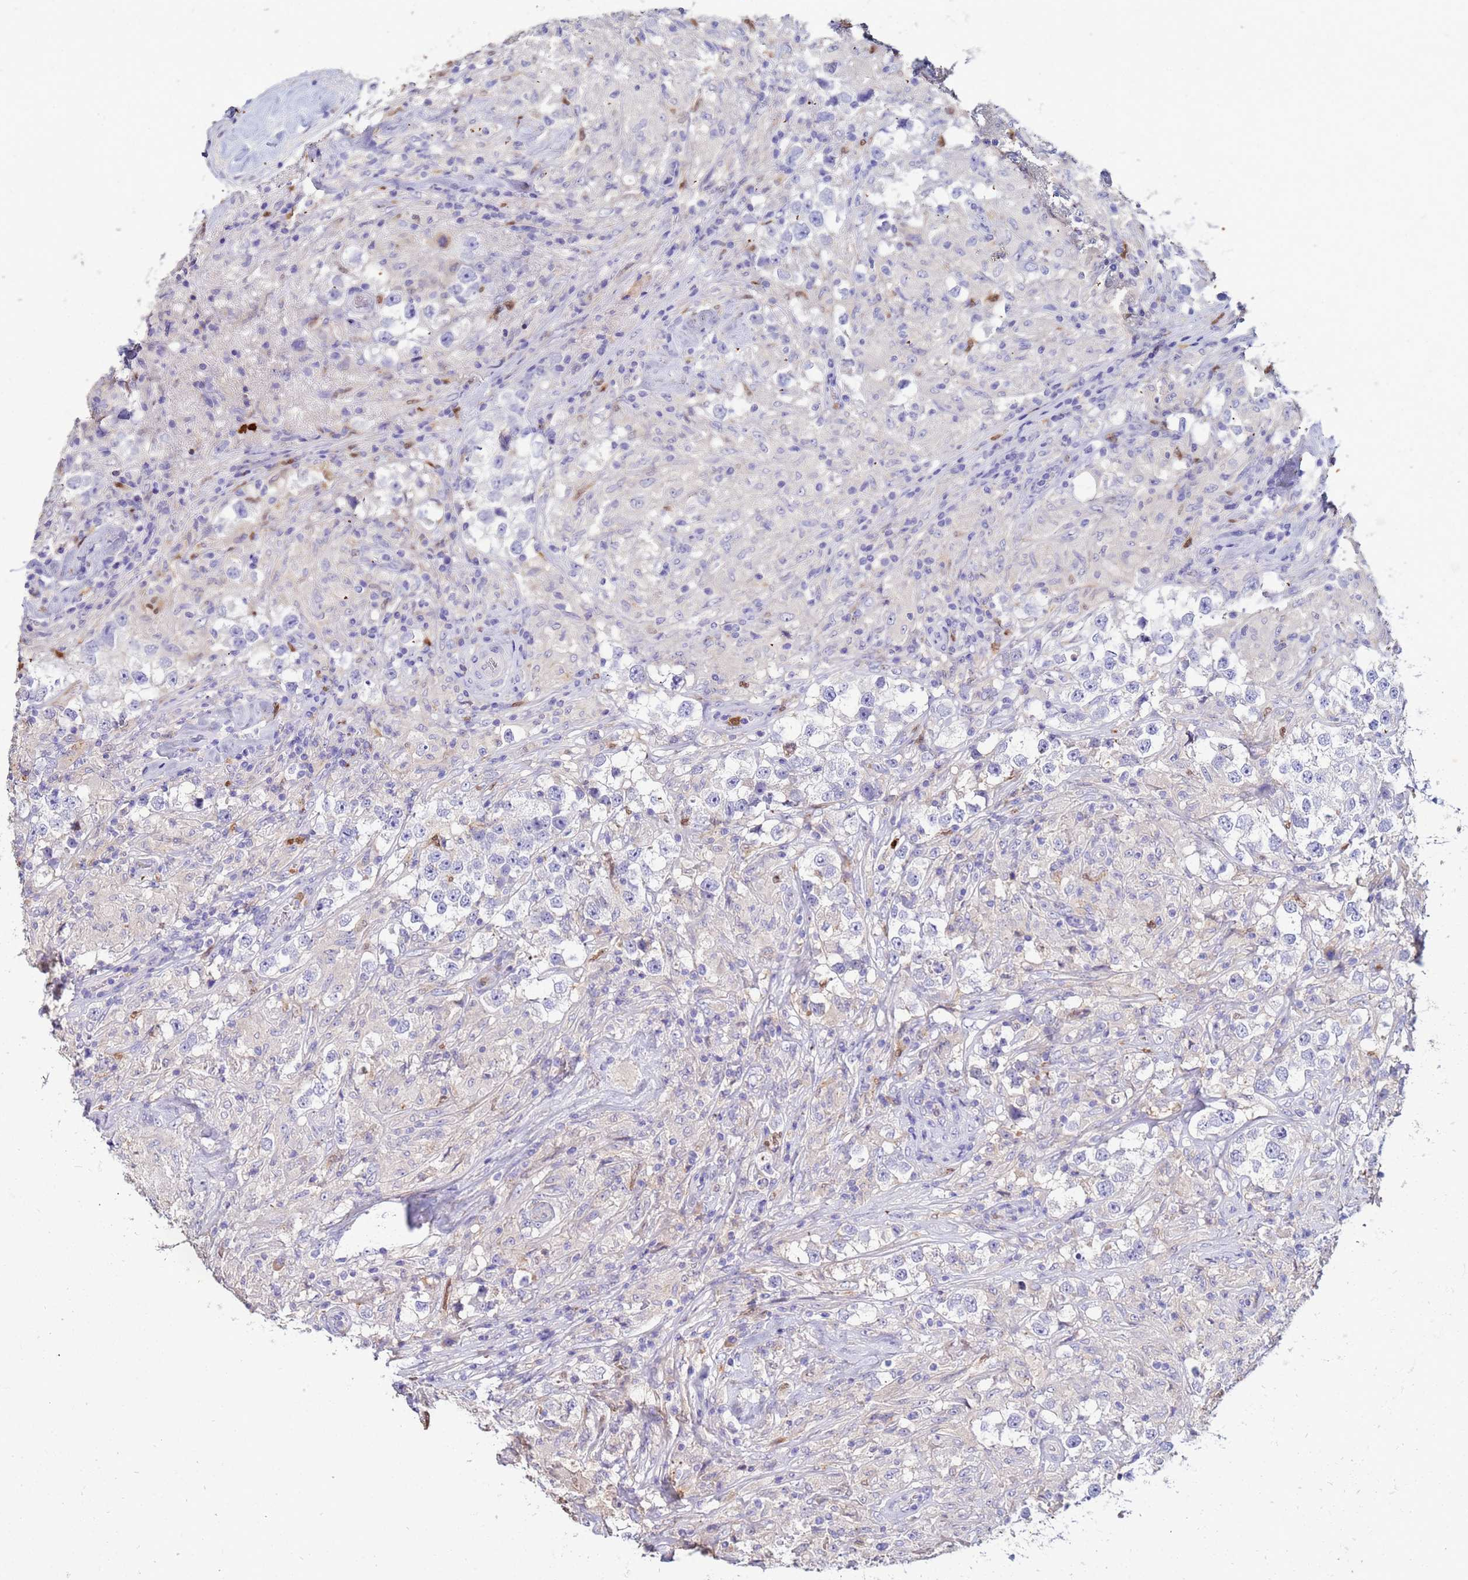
{"staining": {"intensity": "negative", "quantity": "none", "location": "none"}, "tissue": "testis cancer", "cell_type": "Tumor cells", "image_type": "cancer", "snomed": [{"axis": "morphology", "description": "Seminoma, NOS"}, {"axis": "topography", "description": "Testis"}], "caption": "An image of testis seminoma stained for a protein shows no brown staining in tumor cells.", "gene": "TUBAL3", "patient": {"sex": "male", "age": 46}}